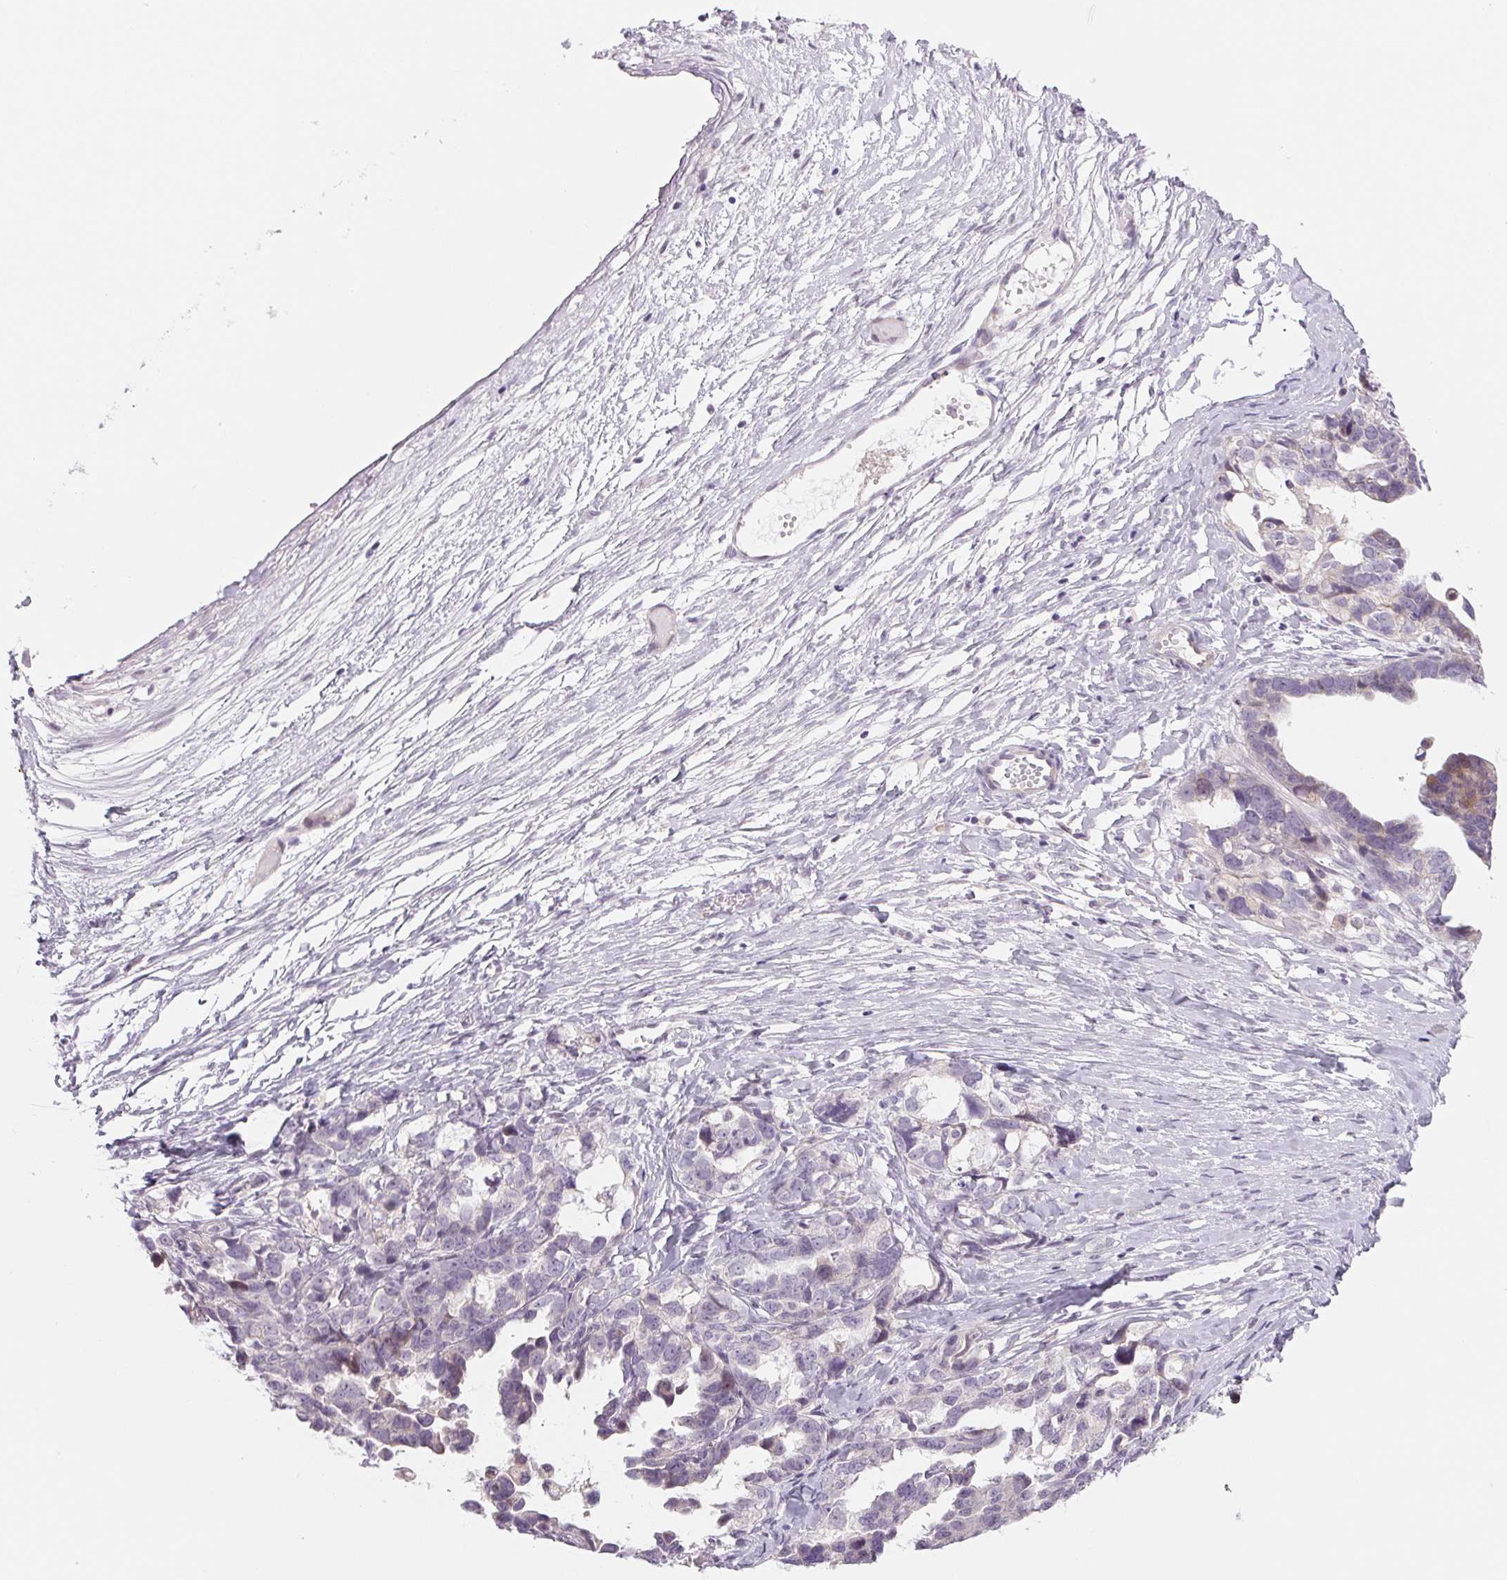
{"staining": {"intensity": "negative", "quantity": "none", "location": "none"}, "tissue": "ovarian cancer", "cell_type": "Tumor cells", "image_type": "cancer", "snomed": [{"axis": "morphology", "description": "Cystadenocarcinoma, serous, NOS"}, {"axis": "topography", "description": "Ovary"}], "caption": "A photomicrograph of serous cystadenocarcinoma (ovarian) stained for a protein shows no brown staining in tumor cells.", "gene": "CCDC168", "patient": {"sex": "female", "age": 69}}